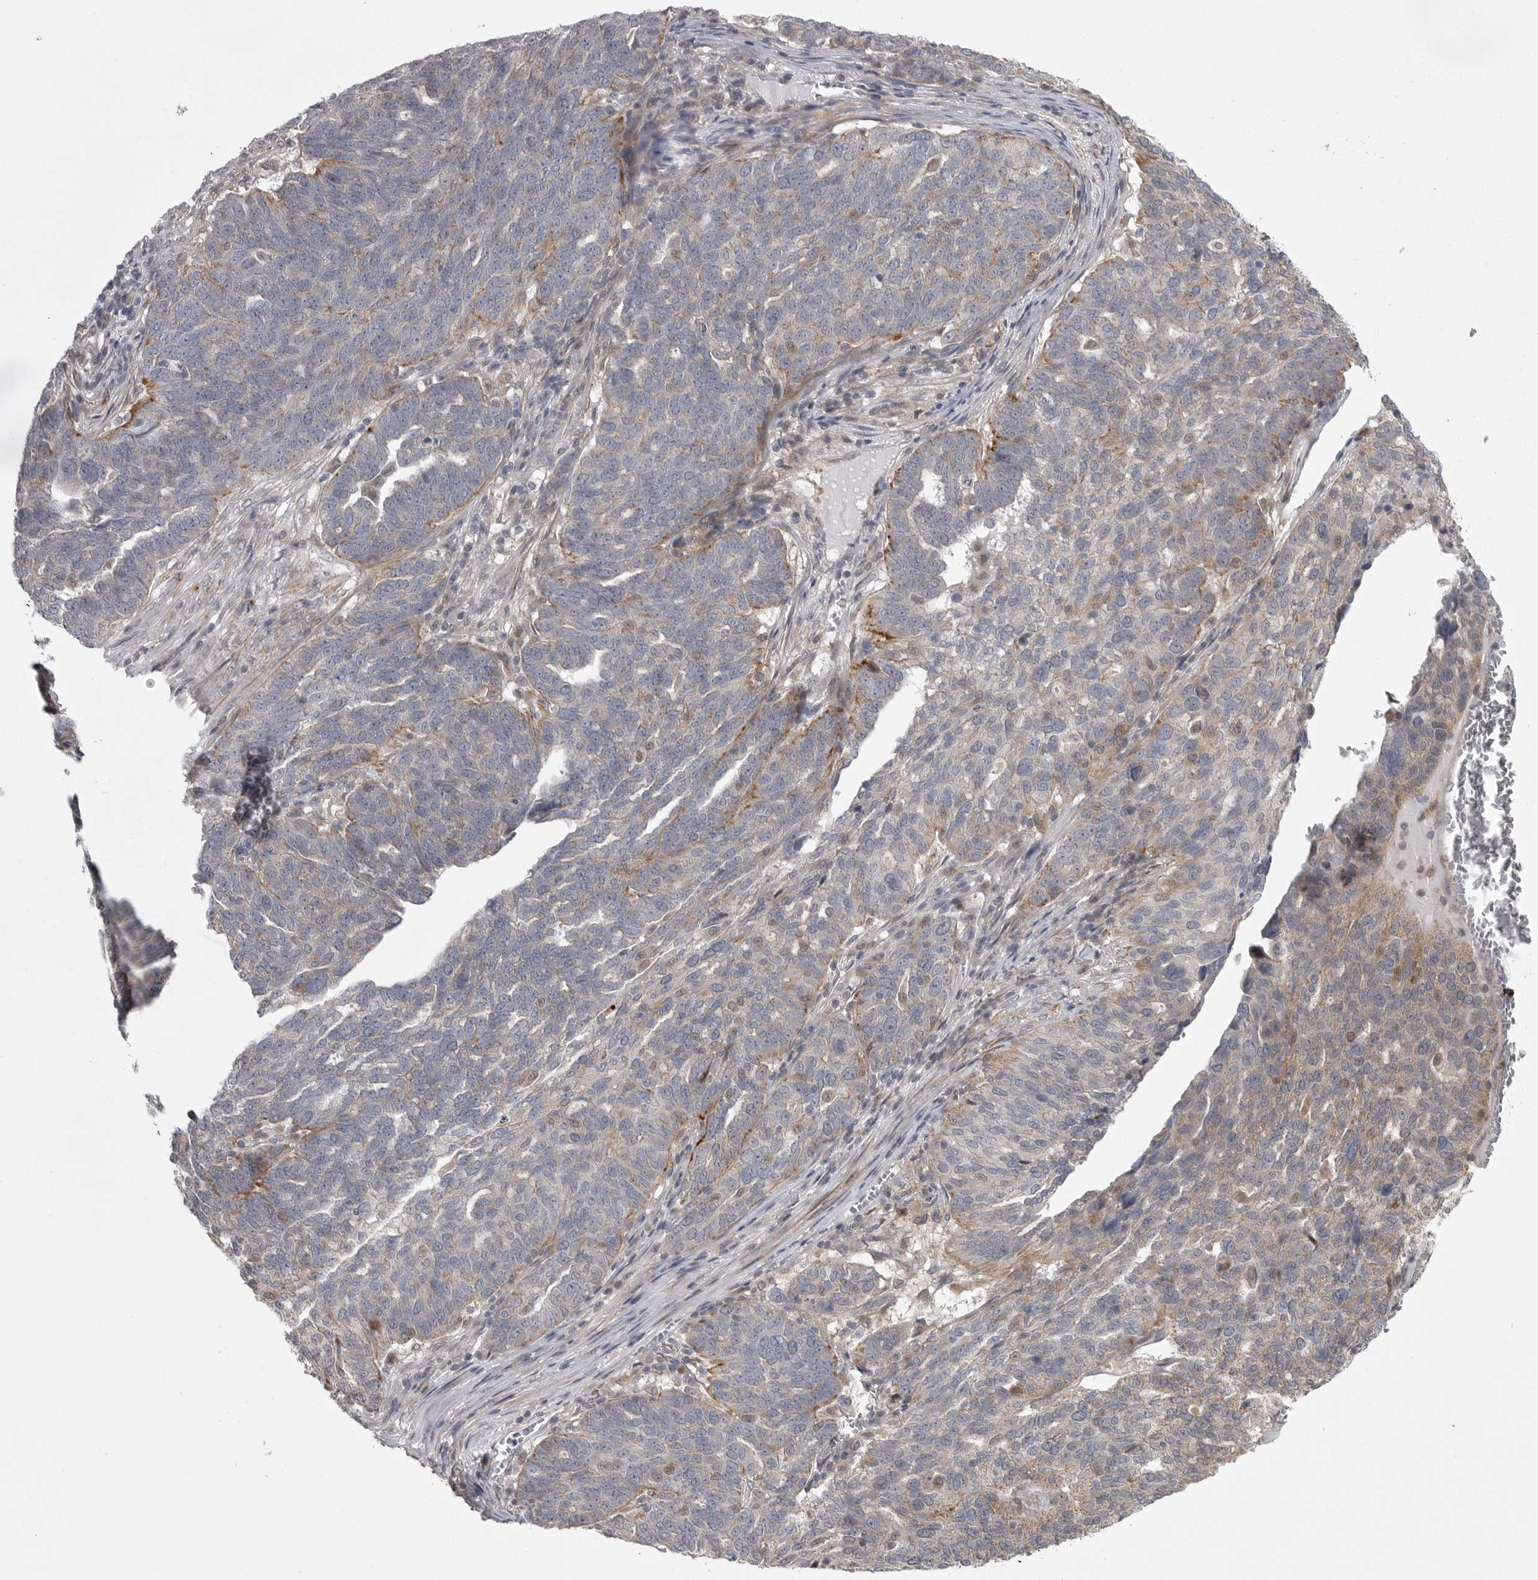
{"staining": {"intensity": "moderate", "quantity": "<25%", "location": "cytoplasmic/membranous"}, "tissue": "ovarian cancer", "cell_type": "Tumor cells", "image_type": "cancer", "snomed": [{"axis": "morphology", "description": "Cystadenocarcinoma, serous, NOS"}, {"axis": "topography", "description": "Ovary"}], "caption": "Tumor cells show moderate cytoplasmic/membranous staining in approximately <25% of cells in serous cystadenocarcinoma (ovarian).", "gene": "PPP1R9A", "patient": {"sex": "female", "age": 59}}